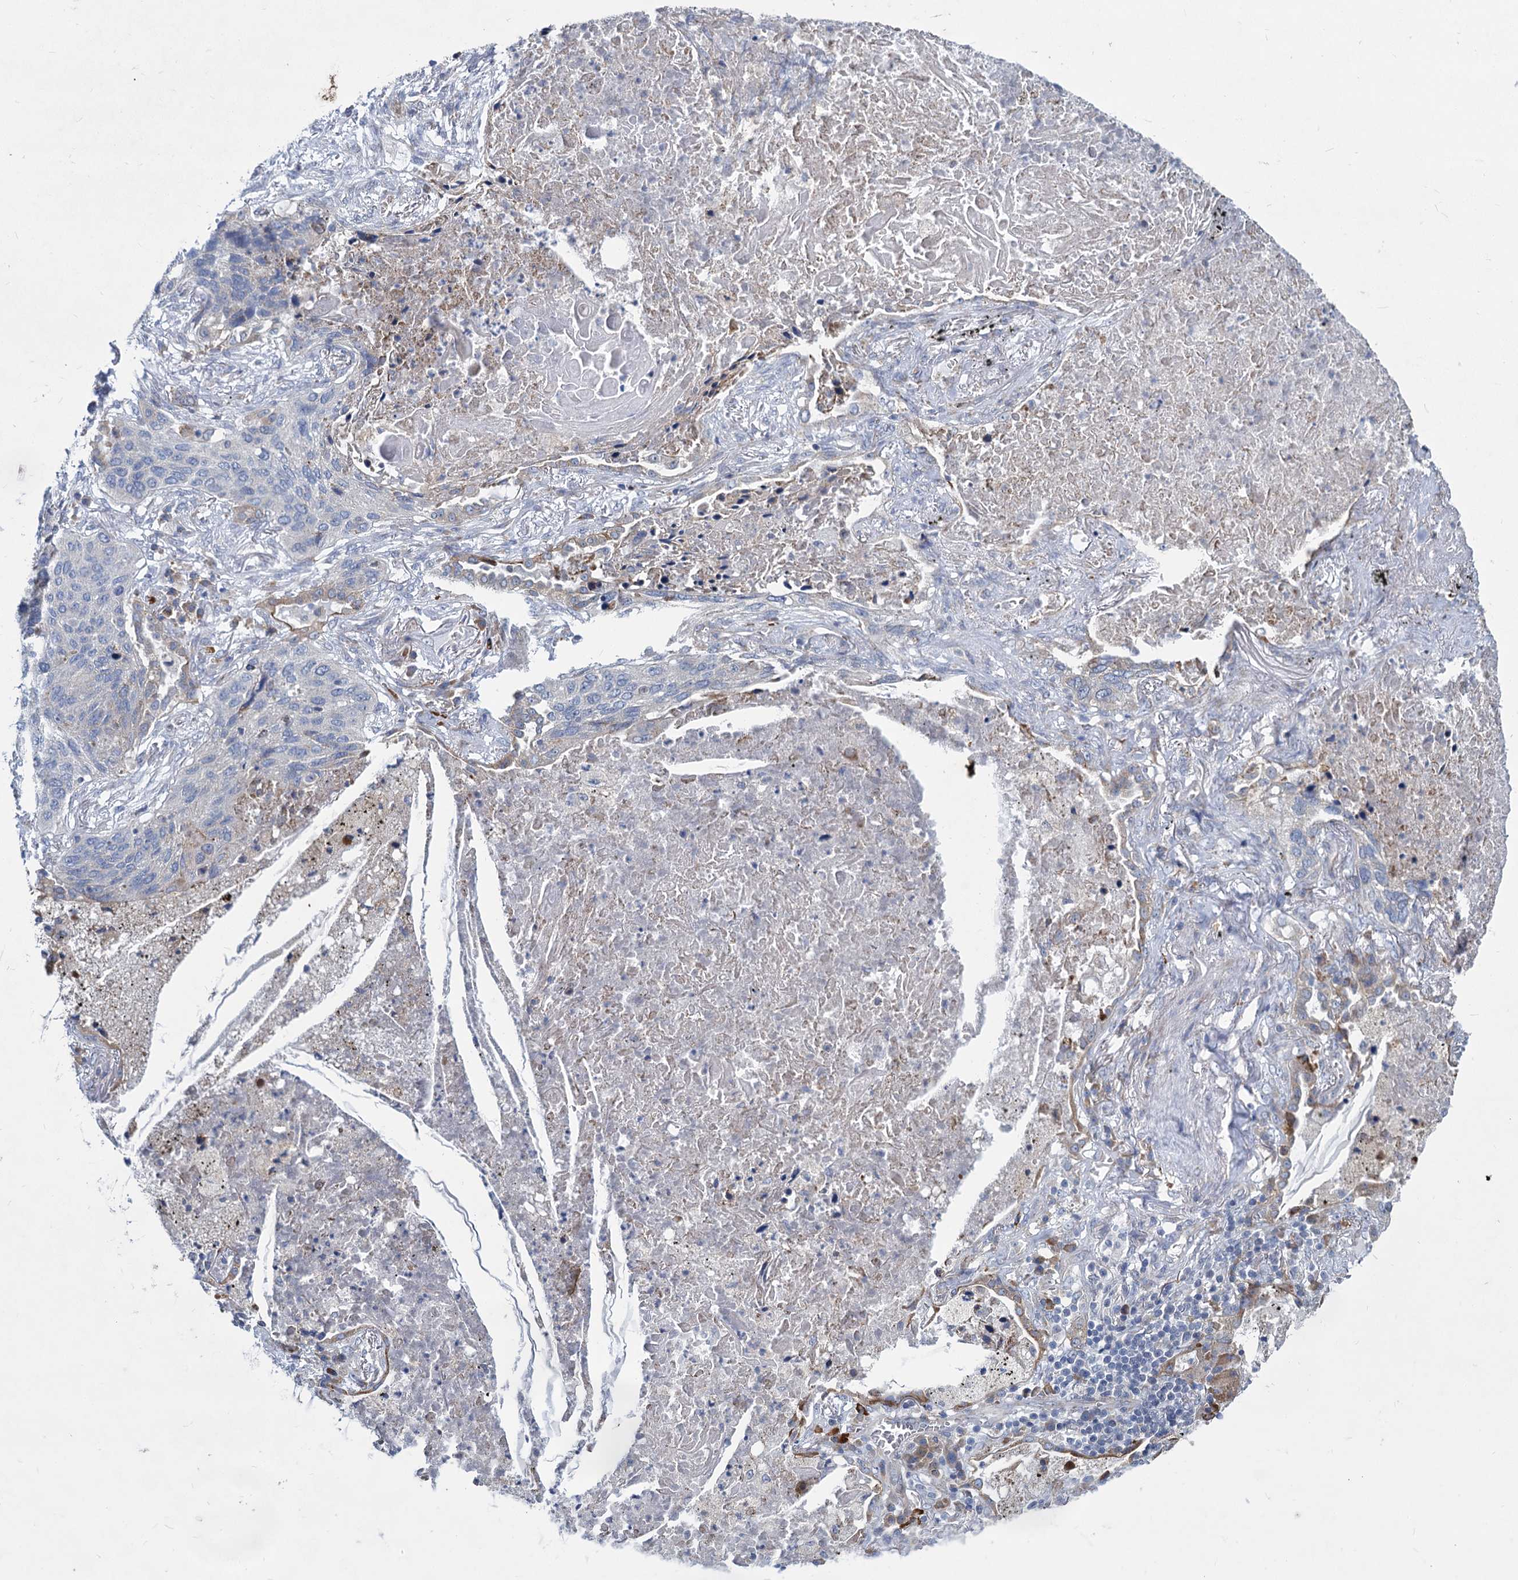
{"staining": {"intensity": "negative", "quantity": "none", "location": "none"}, "tissue": "lung cancer", "cell_type": "Tumor cells", "image_type": "cancer", "snomed": [{"axis": "morphology", "description": "Squamous cell carcinoma, NOS"}, {"axis": "topography", "description": "Lung"}], "caption": "Immunohistochemistry micrograph of neoplastic tissue: human lung squamous cell carcinoma stained with DAB (3,3'-diaminobenzidine) exhibits no significant protein expression in tumor cells. Nuclei are stained in blue.", "gene": "PRSS35", "patient": {"sex": "female", "age": 63}}